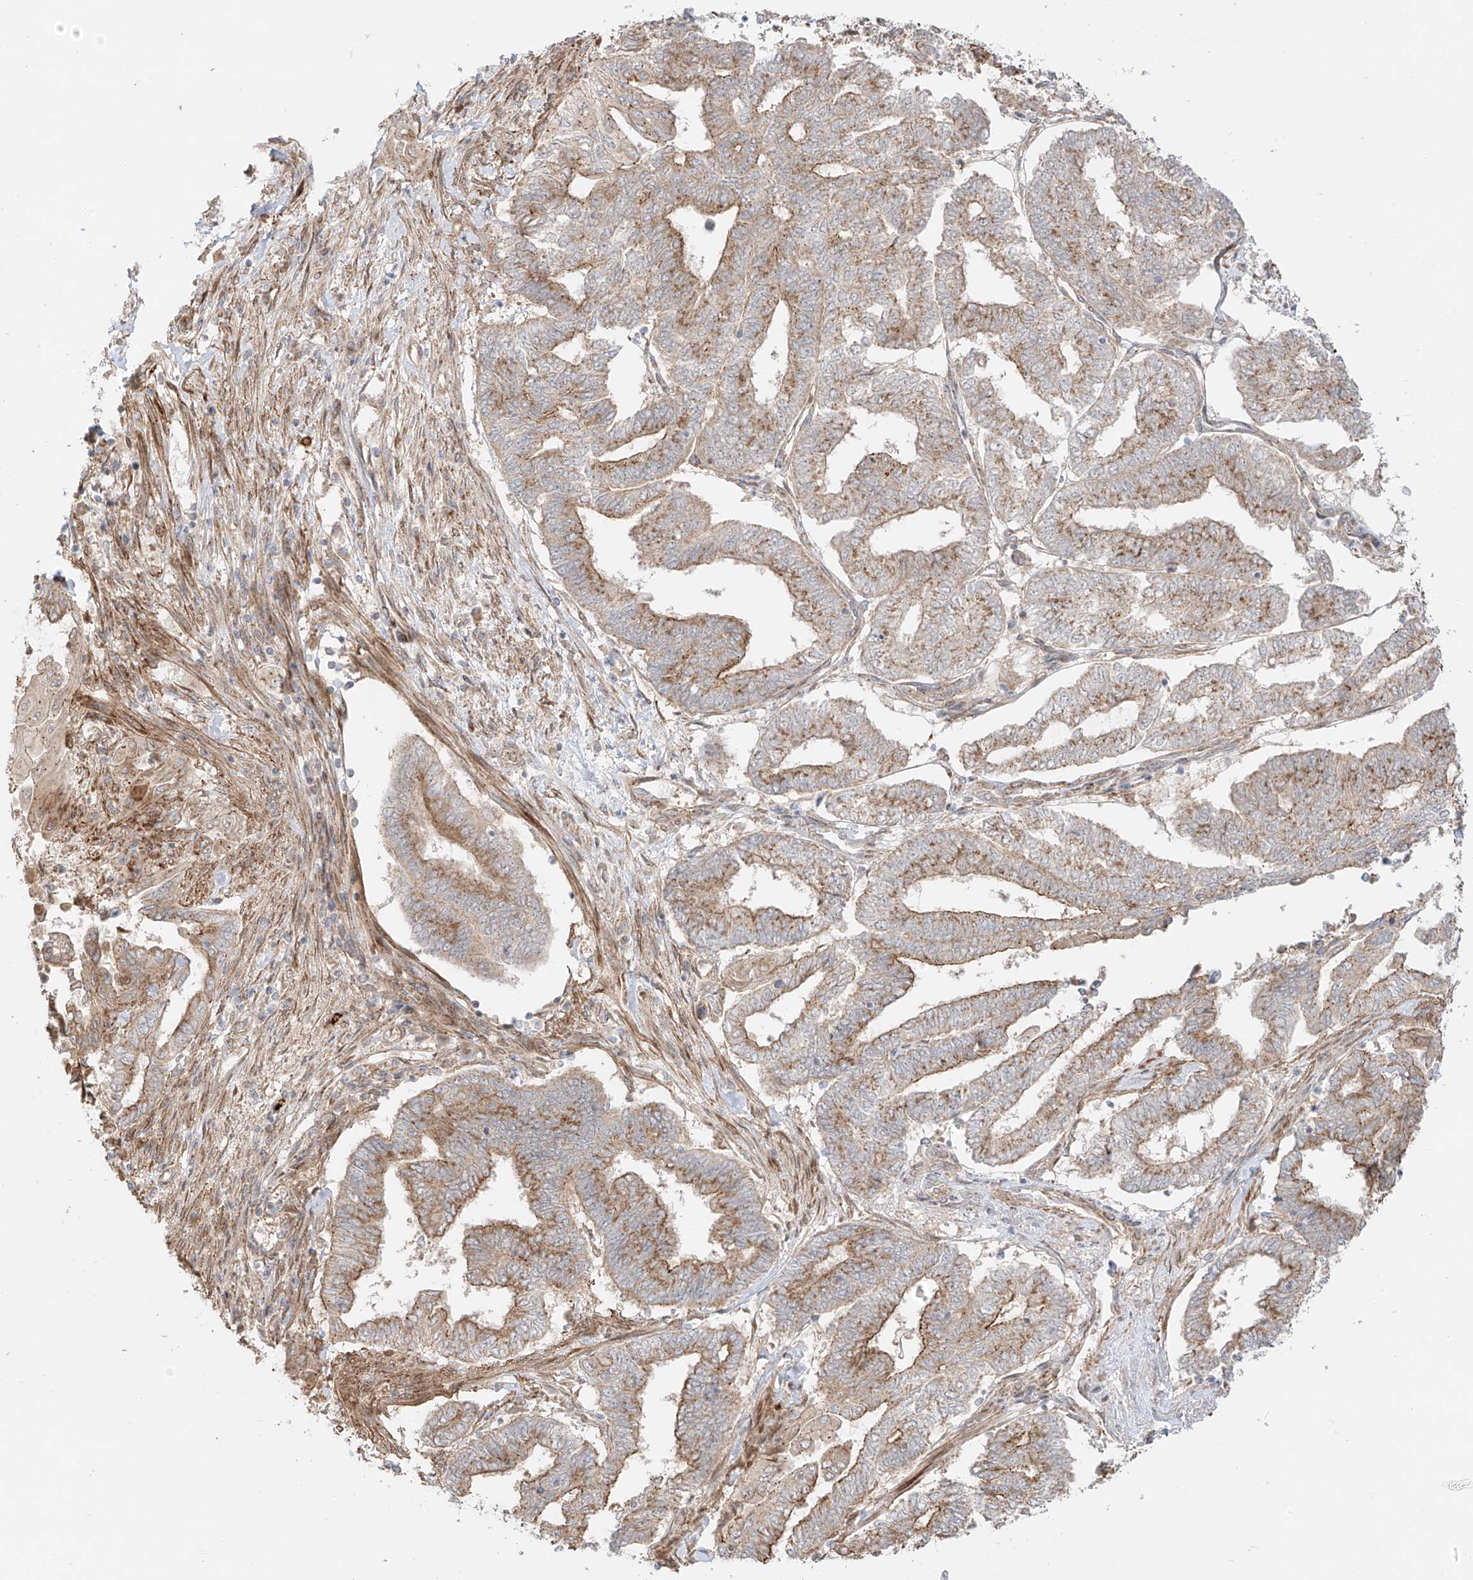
{"staining": {"intensity": "moderate", "quantity": ">75%", "location": "cytoplasmic/membranous"}, "tissue": "endometrial cancer", "cell_type": "Tumor cells", "image_type": "cancer", "snomed": [{"axis": "morphology", "description": "Adenocarcinoma, NOS"}, {"axis": "topography", "description": "Uterus"}, {"axis": "topography", "description": "Endometrium"}], "caption": "Brown immunohistochemical staining in endometrial cancer exhibits moderate cytoplasmic/membranous staining in approximately >75% of tumor cells.", "gene": "ZNF287", "patient": {"sex": "female", "age": 70}}